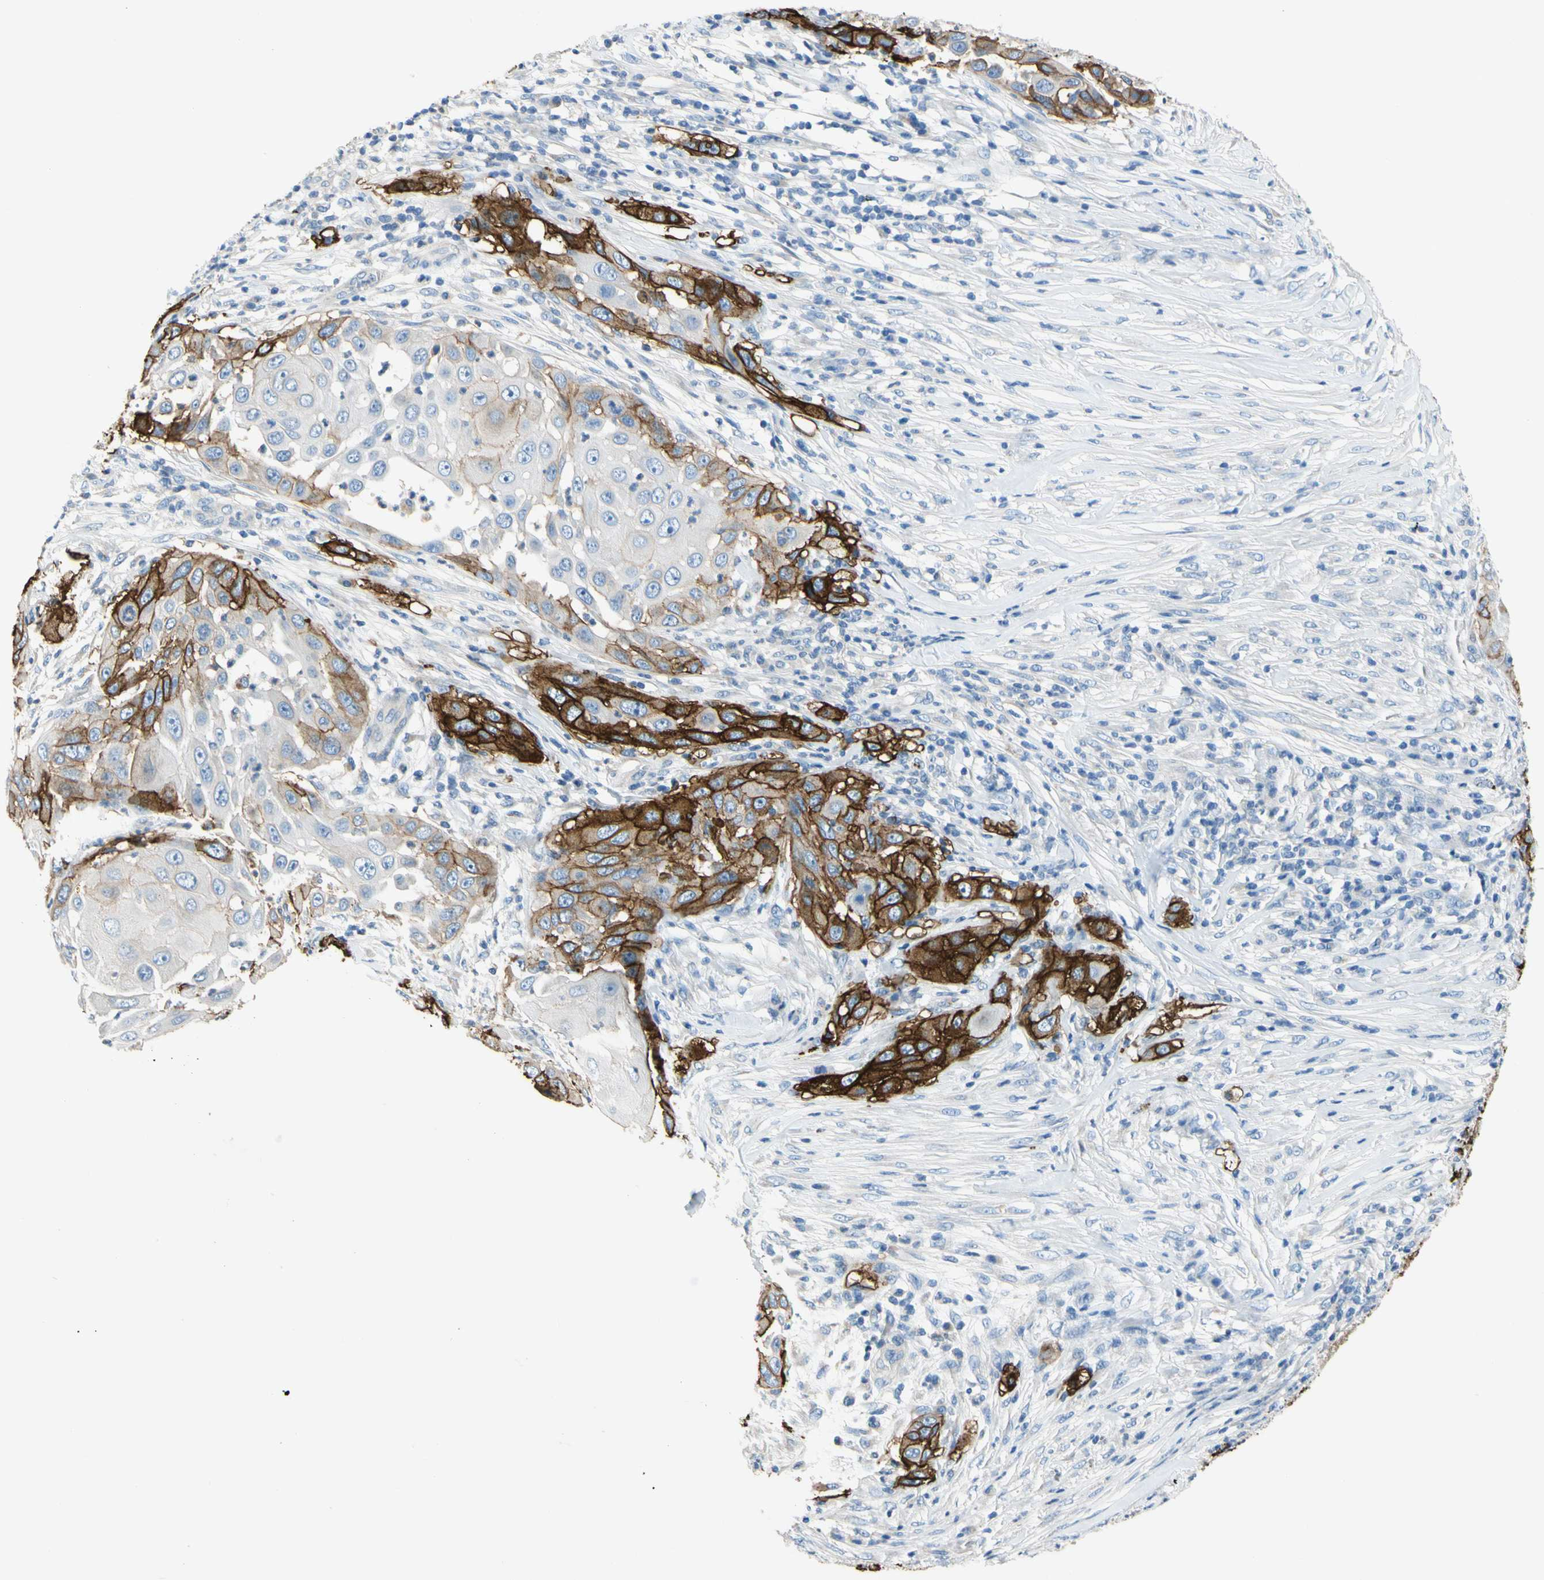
{"staining": {"intensity": "strong", "quantity": "25%-75%", "location": "cytoplasmic/membranous"}, "tissue": "skin cancer", "cell_type": "Tumor cells", "image_type": "cancer", "snomed": [{"axis": "morphology", "description": "Squamous cell carcinoma, NOS"}, {"axis": "topography", "description": "Skin"}], "caption": "There is high levels of strong cytoplasmic/membranous staining in tumor cells of skin cancer, as demonstrated by immunohistochemical staining (brown color).", "gene": "F3", "patient": {"sex": "female", "age": 44}}